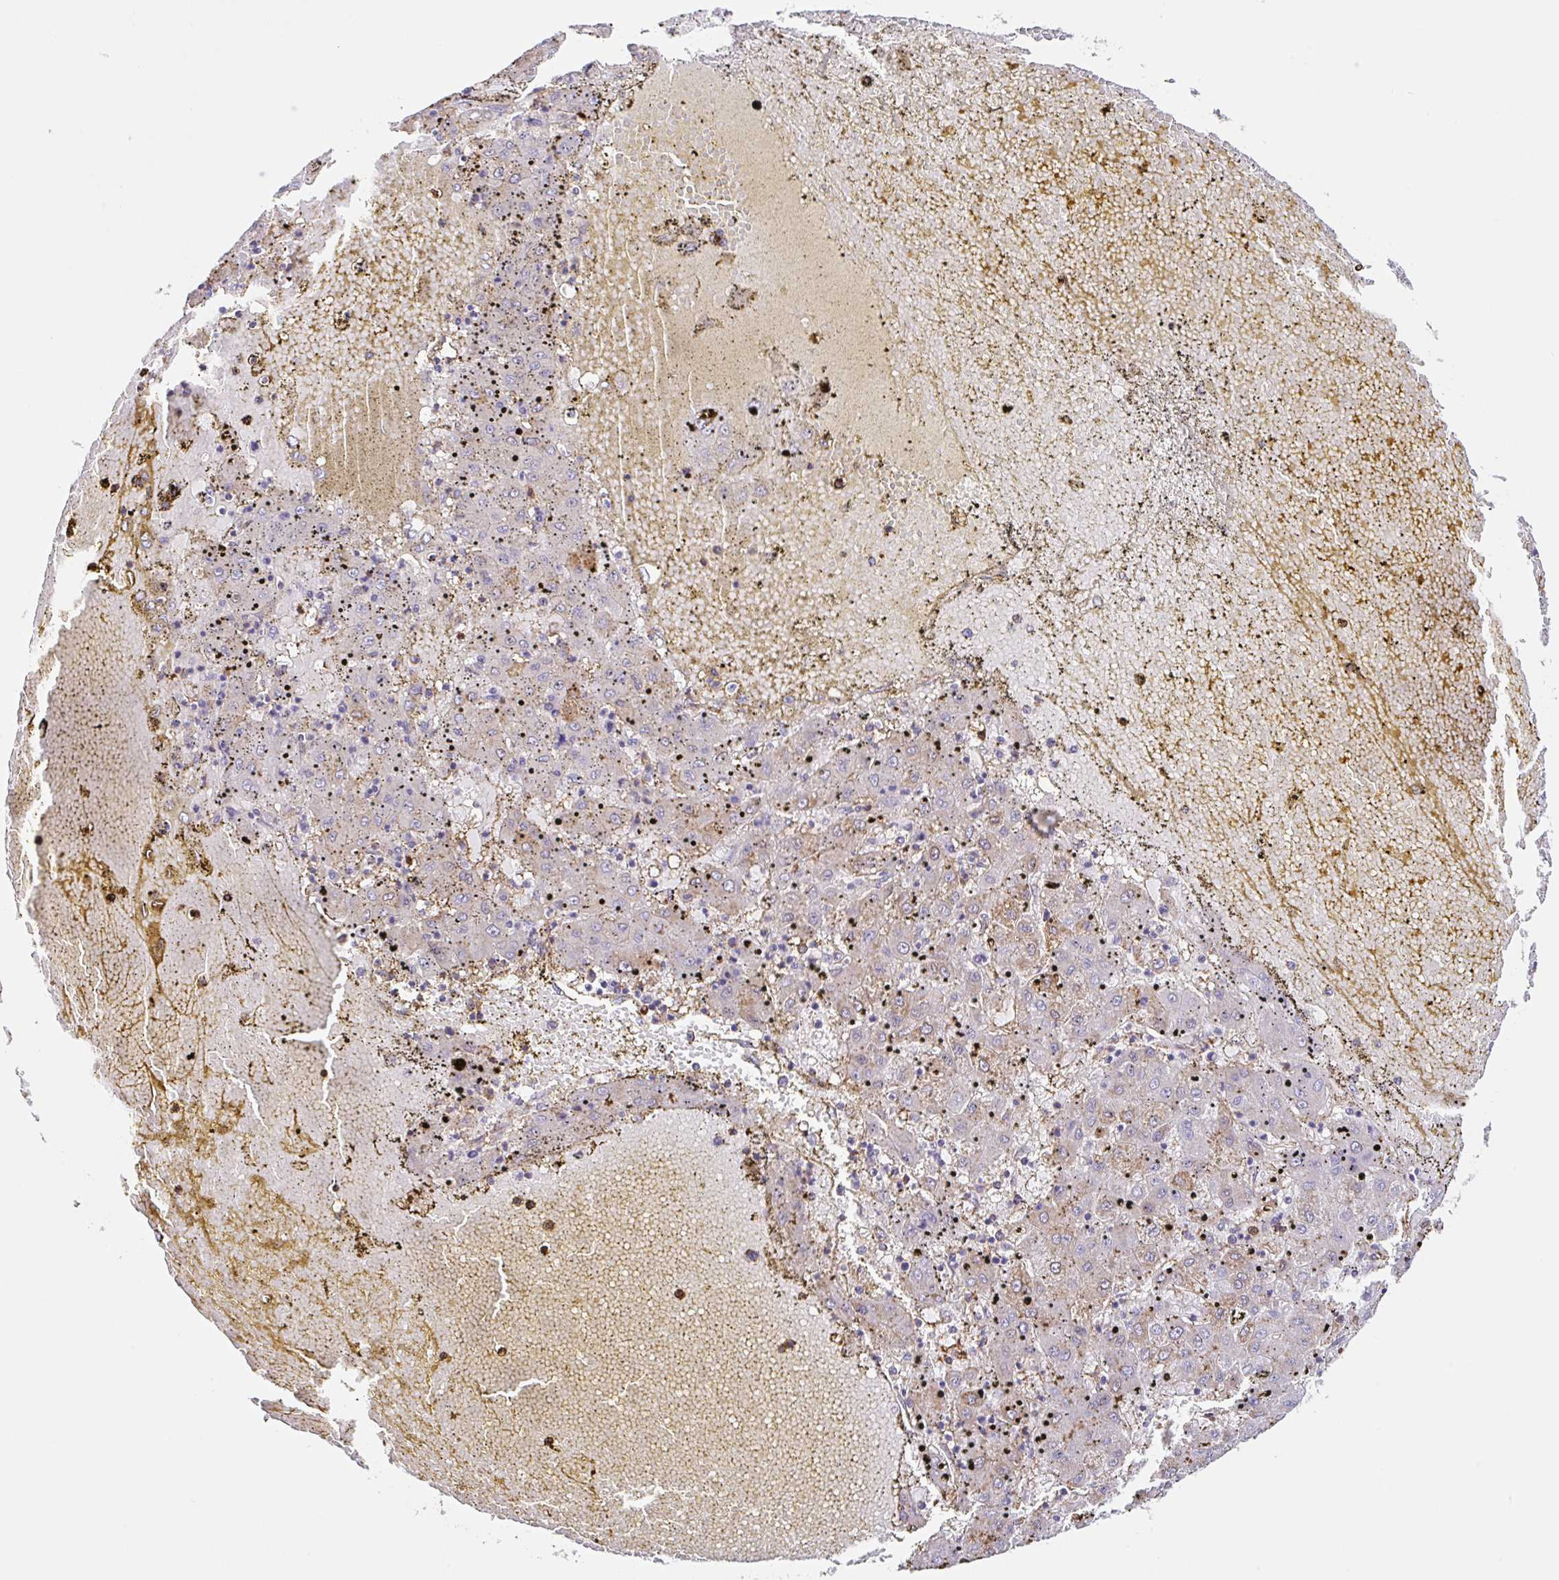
{"staining": {"intensity": "moderate", "quantity": "25%-75%", "location": "cytoplasmic/membranous"}, "tissue": "liver cancer", "cell_type": "Tumor cells", "image_type": "cancer", "snomed": [{"axis": "morphology", "description": "Carcinoma, Hepatocellular, NOS"}, {"axis": "topography", "description": "Liver"}], "caption": "Immunohistochemical staining of human hepatocellular carcinoma (liver) exhibits medium levels of moderate cytoplasmic/membranous positivity in about 25%-75% of tumor cells.", "gene": "MTTP", "patient": {"sex": "male", "age": 72}}